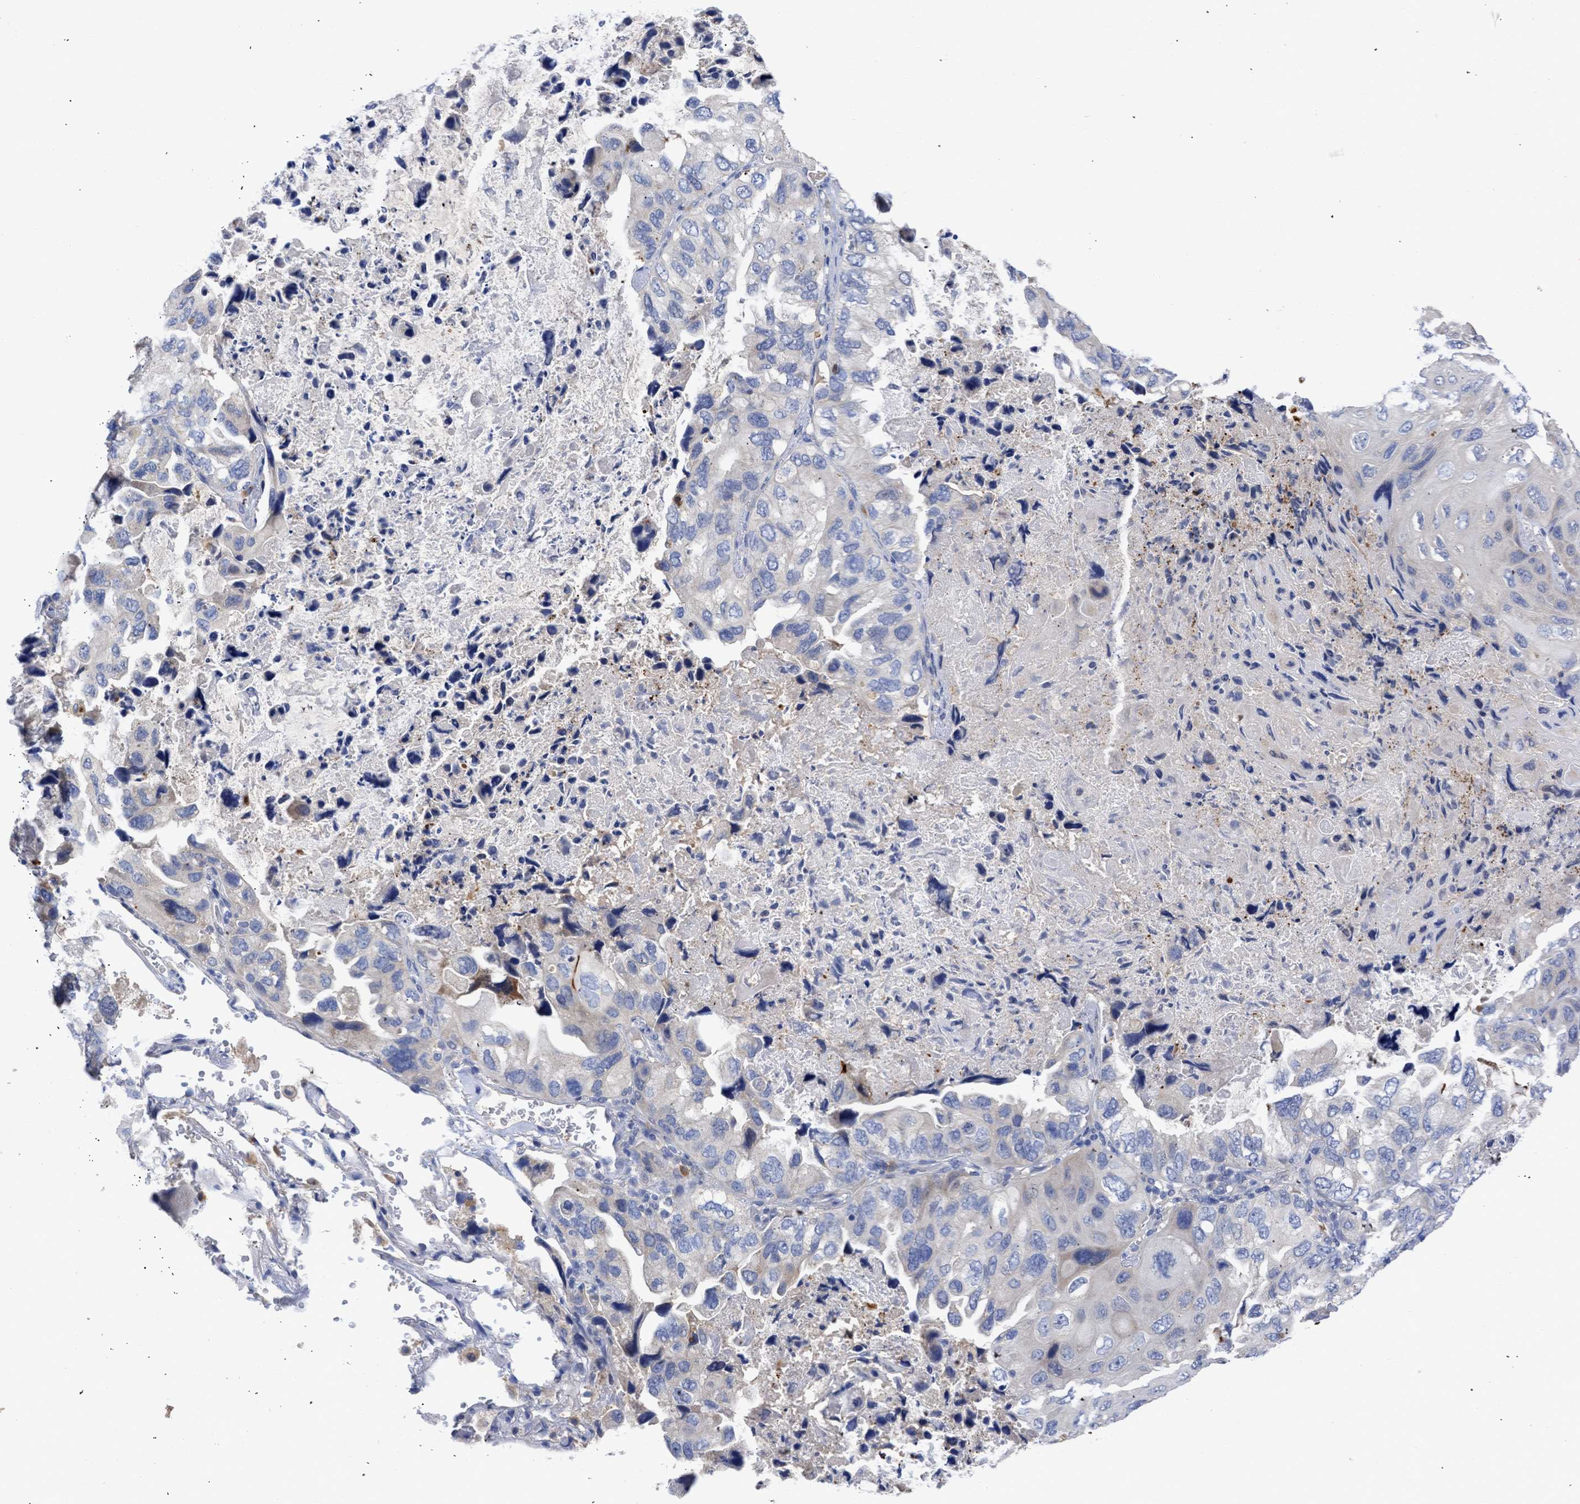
{"staining": {"intensity": "negative", "quantity": "none", "location": "none"}, "tissue": "lung cancer", "cell_type": "Tumor cells", "image_type": "cancer", "snomed": [{"axis": "morphology", "description": "Squamous cell carcinoma, NOS"}, {"axis": "topography", "description": "Lung"}], "caption": "Photomicrograph shows no protein staining in tumor cells of lung cancer tissue.", "gene": "ARHGEF4", "patient": {"sex": "female", "age": 73}}